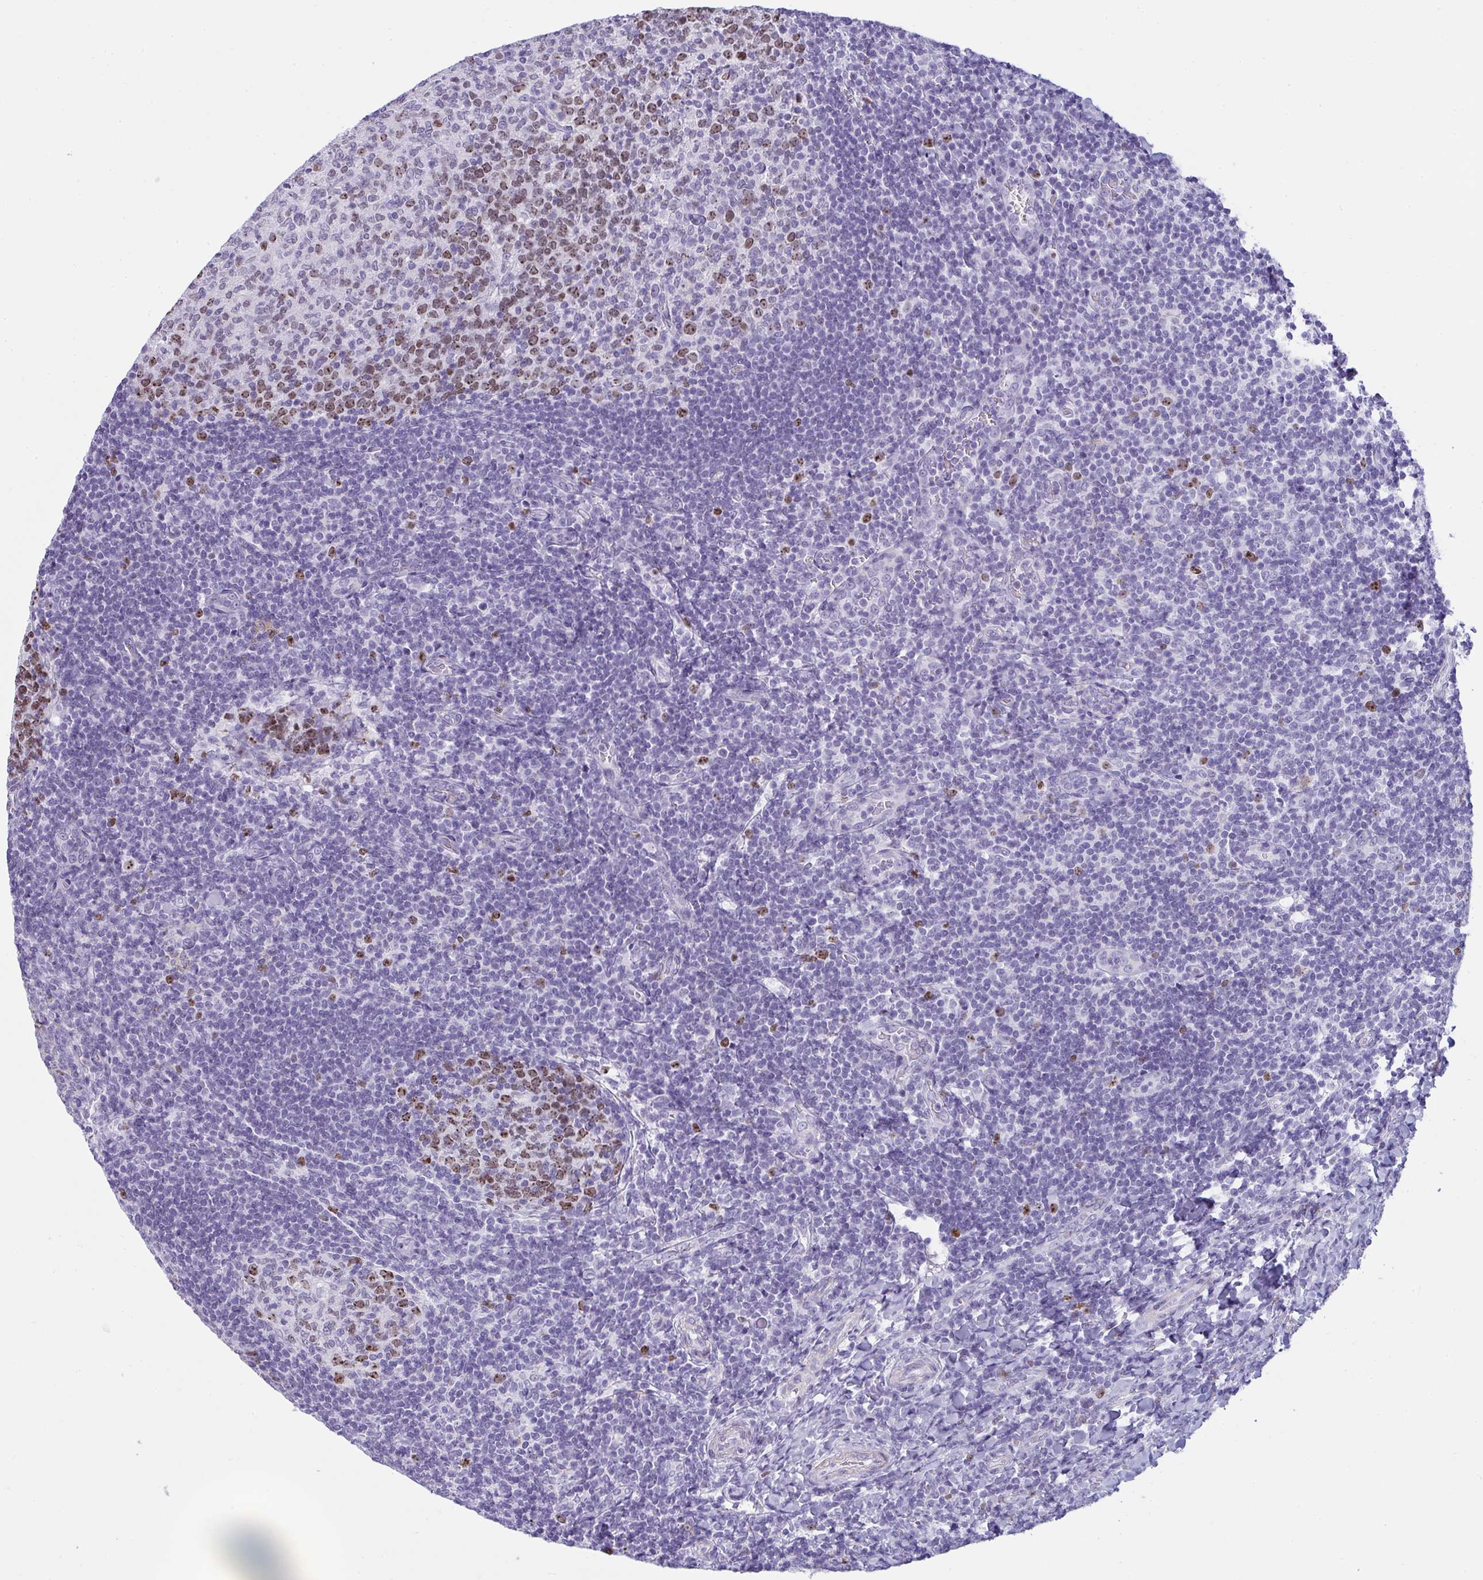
{"staining": {"intensity": "moderate", "quantity": "25%-75%", "location": "nuclear"}, "tissue": "tonsil", "cell_type": "Germinal center cells", "image_type": "normal", "snomed": [{"axis": "morphology", "description": "Normal tissue, NOS"}, {"axis": "topography", "description": "Tonsil"}], "caption": "IHC of unremarkable human tonsil shows medium levels of moderate nuclear expression in approximately 25%-75% of germinal center cells. (Brightfield microscopy of DAB IHC at high magnification).", "gene": "SUZ12", "patient": {"sex": "female", "age": 10}}